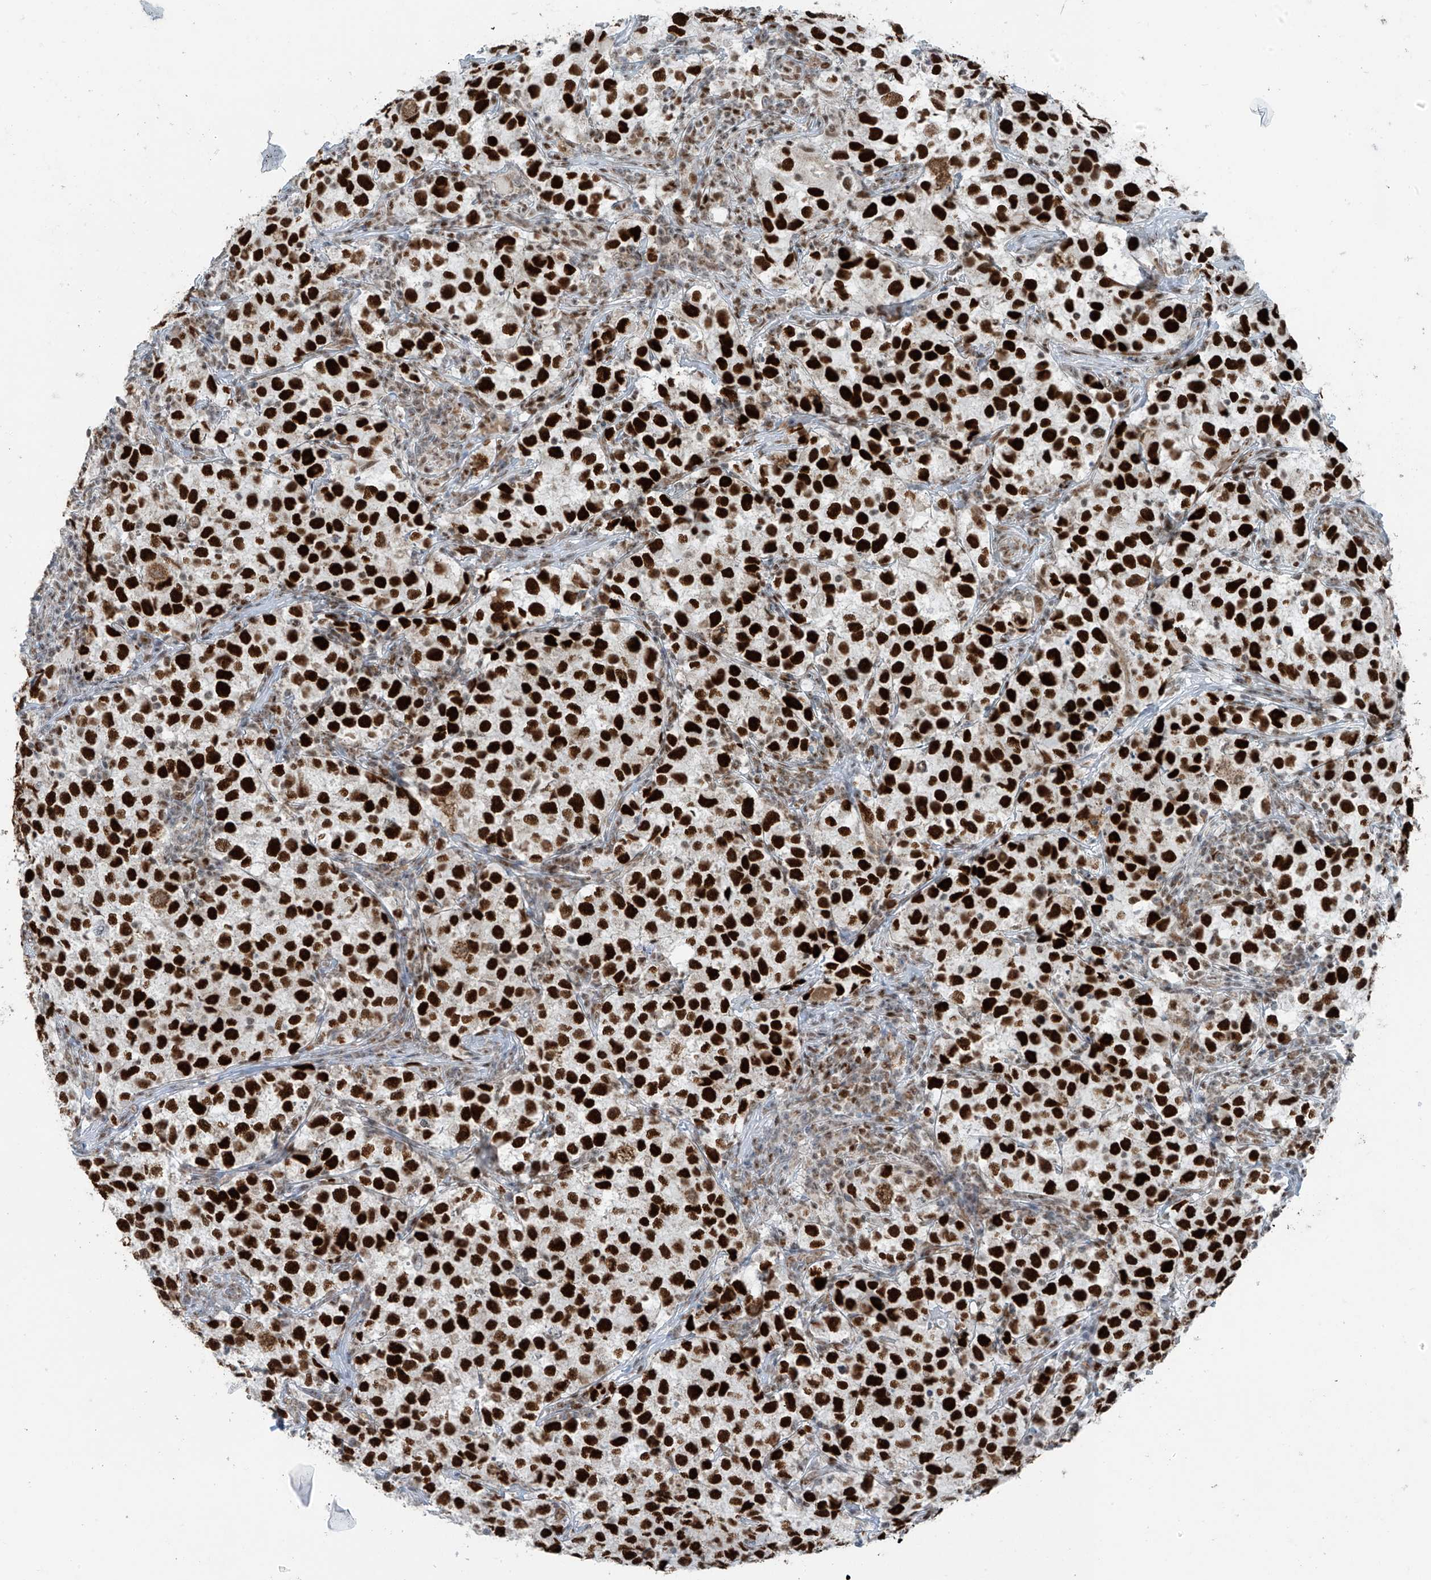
{"staining": {"intensity": "strong", "quantity": ">75%", "location": "nuclear"}, "tissue": "testis cancer", "cell_type": "Tumor cells", "image_type": "cancer", "snomed": [{"axis": "morphology", "description": "Seminoma, NOS"}, {"axis": "topography", "description": "Testis"}], "caption": "Testis cancer (seminoma) stained for a protein (brown) exhibits strong nuclear positive positivity in approximately >75% of tumor cells.", "gene": "WRNIP1", "patient": {"sex": "male", "age": 22}}